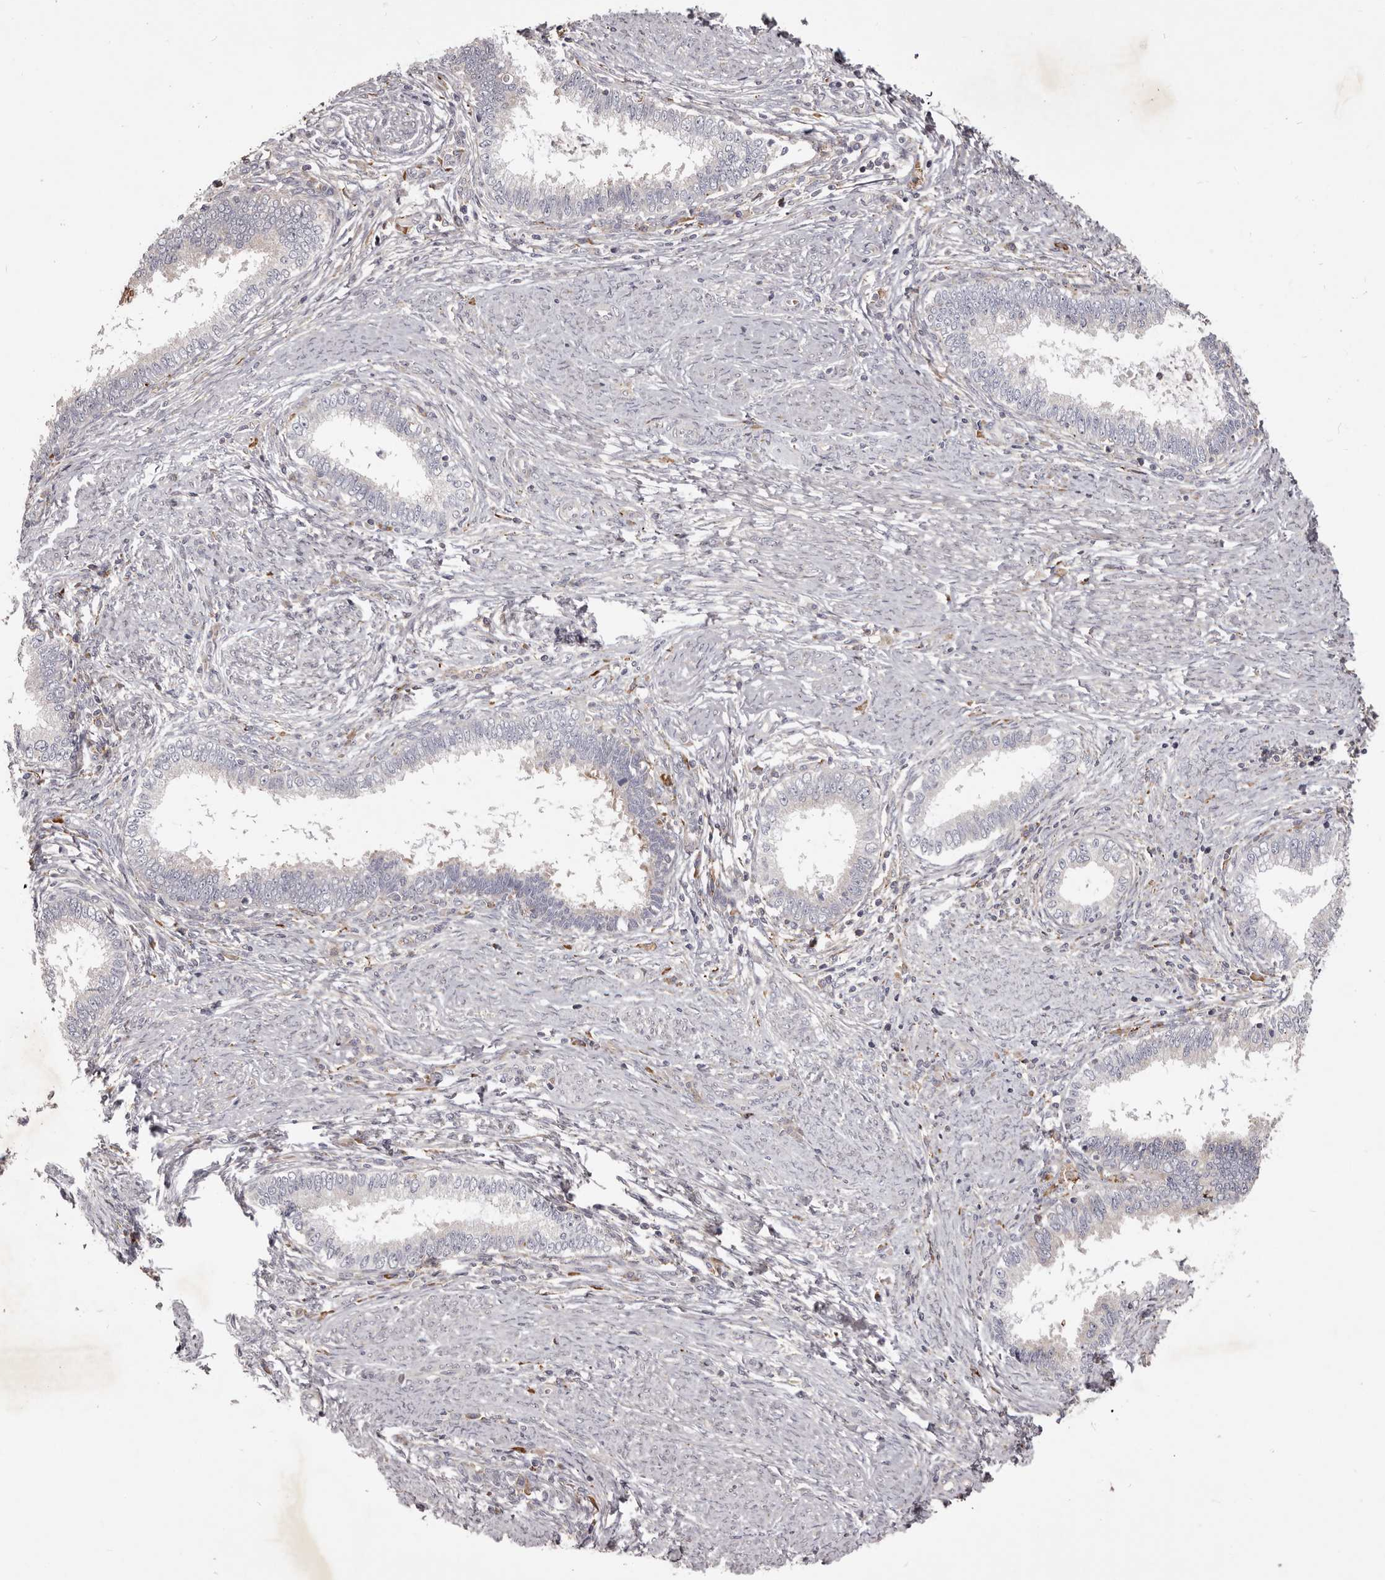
{"staining": {"intensity": "negative", "quantity": "none", "location": "none"}, "tissue": "cervical cancer", "cell_type": "Tumor cells", "image_type": "cancer", "snomed": [{"axis": "morphology", "description": "Adenocarcinoma, NOS"}, {"axis": "topography", "description": "Cervix"}], "caption": "Tumor cells are negative for brown protein staining in cervical adenocarcinoma.", "gene": "ALPK1", "patient": {"sex": "female", "age": 36}}